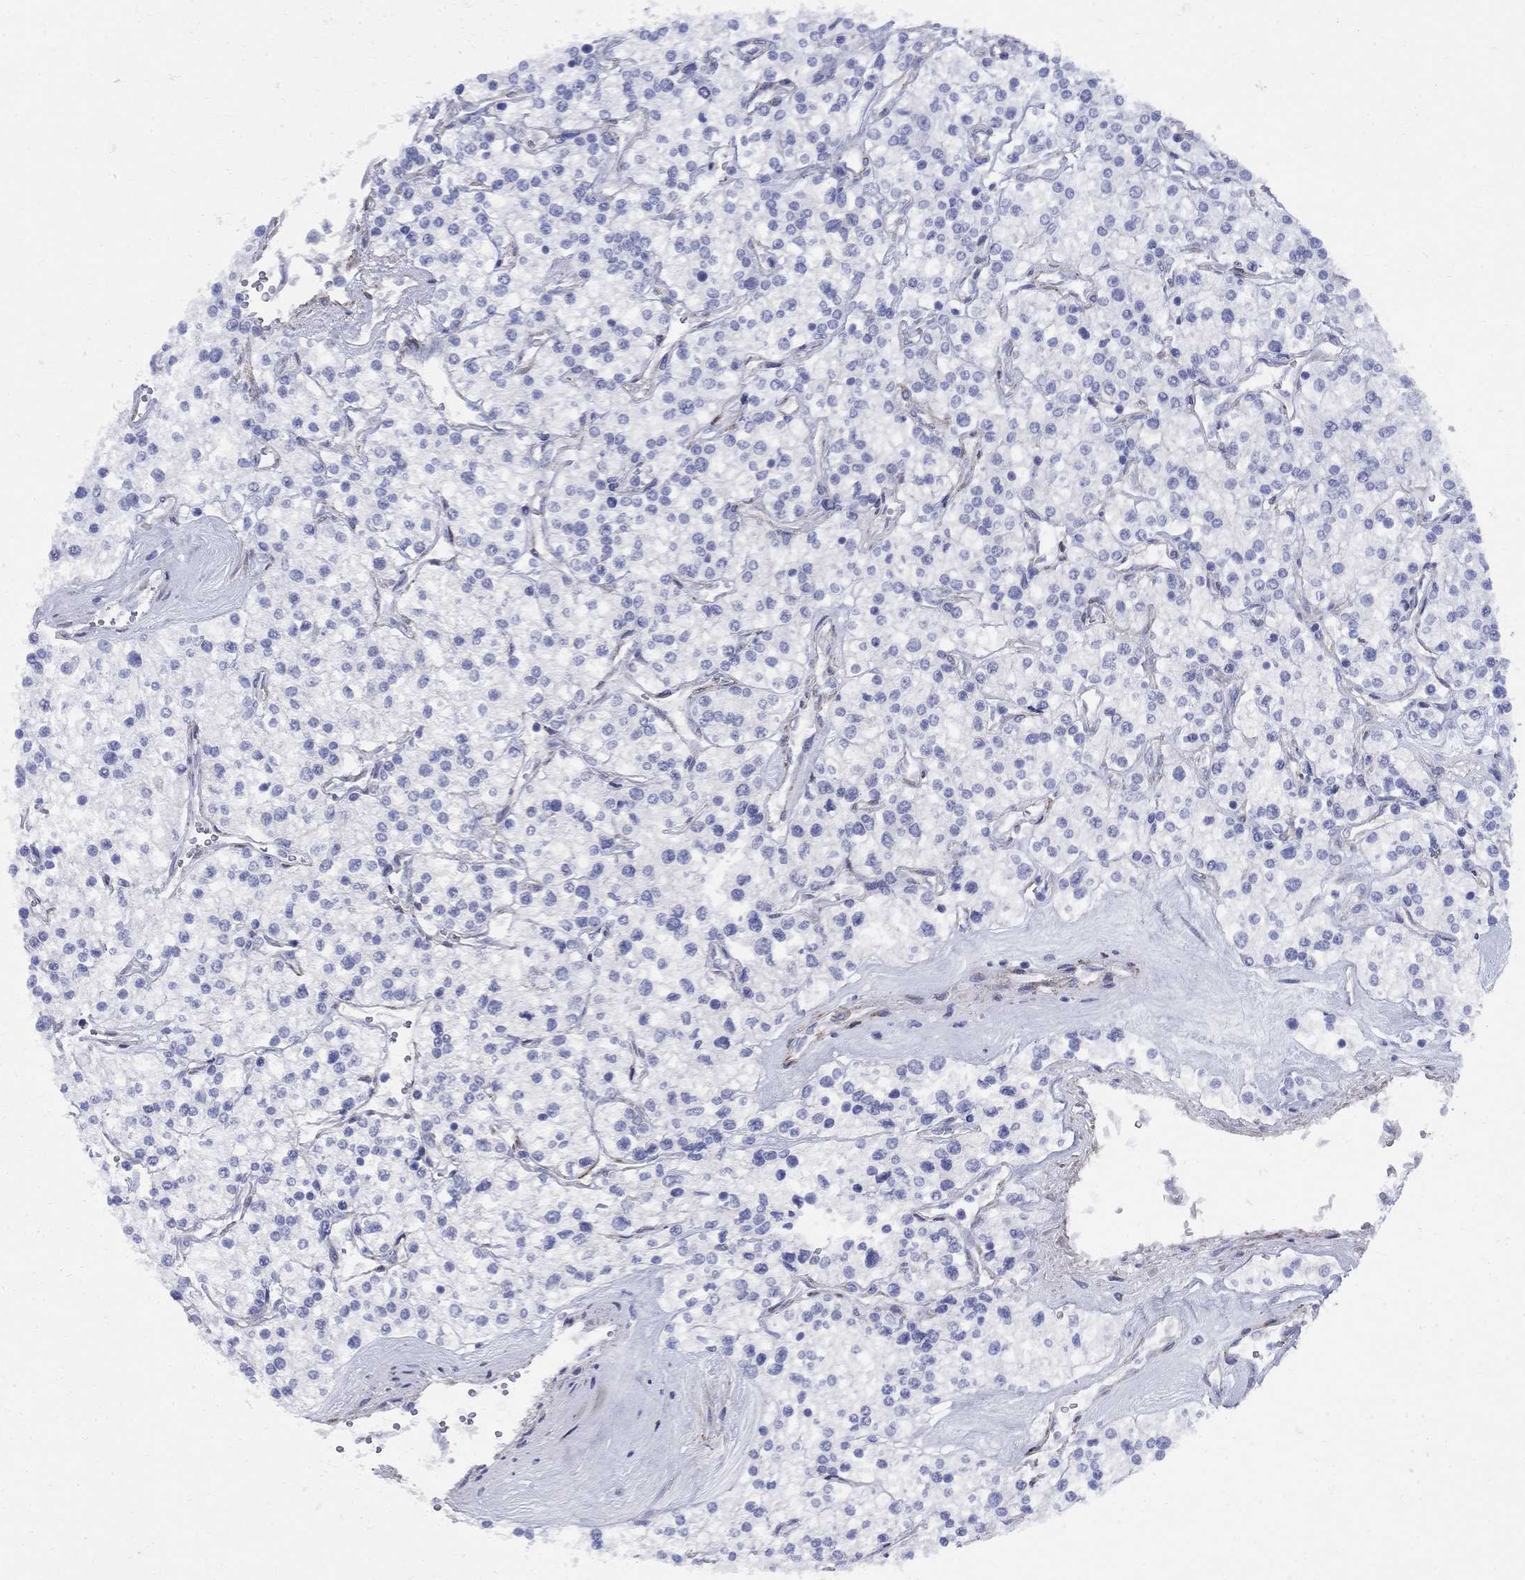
{"staining": {"intensity": "negative", "quantity": "none", "location": "none"}, "tissue": "renal cancer", "cell_type": "Tumor cells", "image_type": "cancer", "snomed": [{"axis": "morphology", "description": "Adenocarcinoma, NOS"}, {"axis": "topography", "description": "Kidney"}], "caption": "High power microscopy micrograph of an immunohistochemistry (IHC) photomicrograph of renal cancer (adenocarcinoma), revealing no significant expression in tumor cells. The staining was performed using DAB to visualize the protein expression in brown, while the nuclei were stained in blue with hematoxylin (Magnification: 20x).", "gene": "SEPTIN8", "patient": {"sex": "male", "age": 80}}